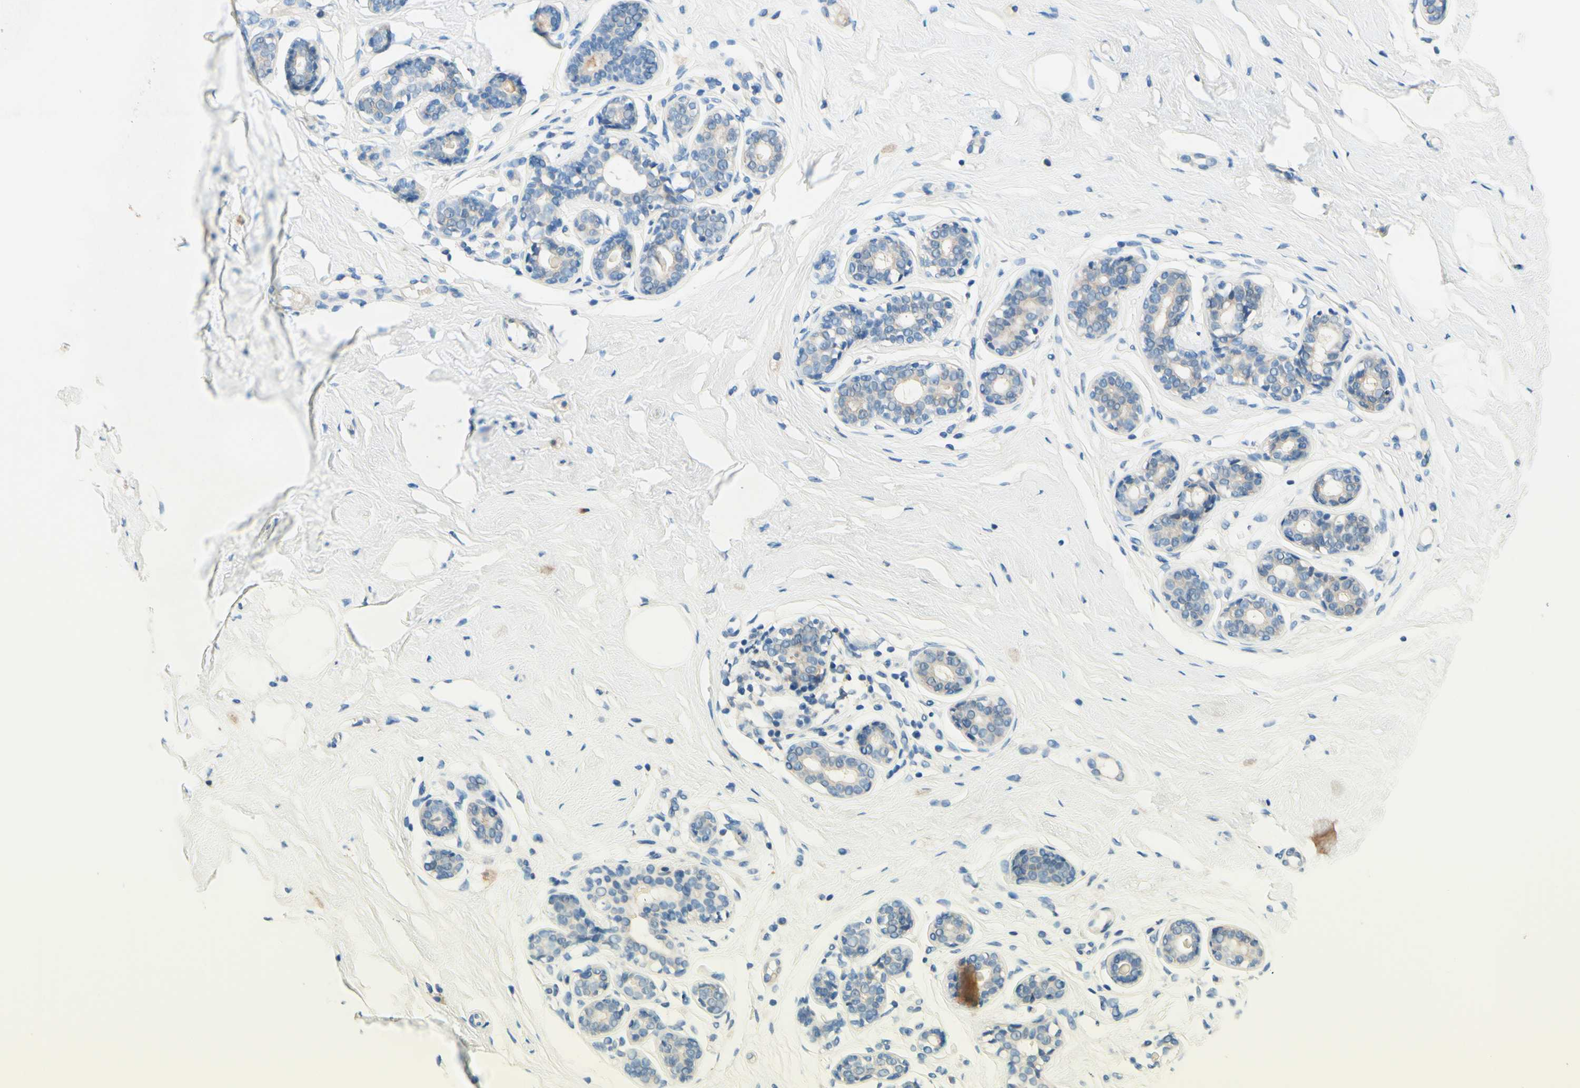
{"staining": {"intensity": "negative", "quantity": "none", "location": "none"}, "tissue": "breast", "cell_type": "Adipocytes", "image_type": "normal", "snomed": [{"axis": "morphology", "description": "Normal tissue, NOS"}, {"axis": "topography", "description": "Breast"}], "caption": "A high-resolution micrograph shows immunohistochemistry (IHC) staining of benign breast, which displays no significant positivity in adipocytes.", "gene": "SIGLEC9", "patient": {"sex": "female", "age": 23}}